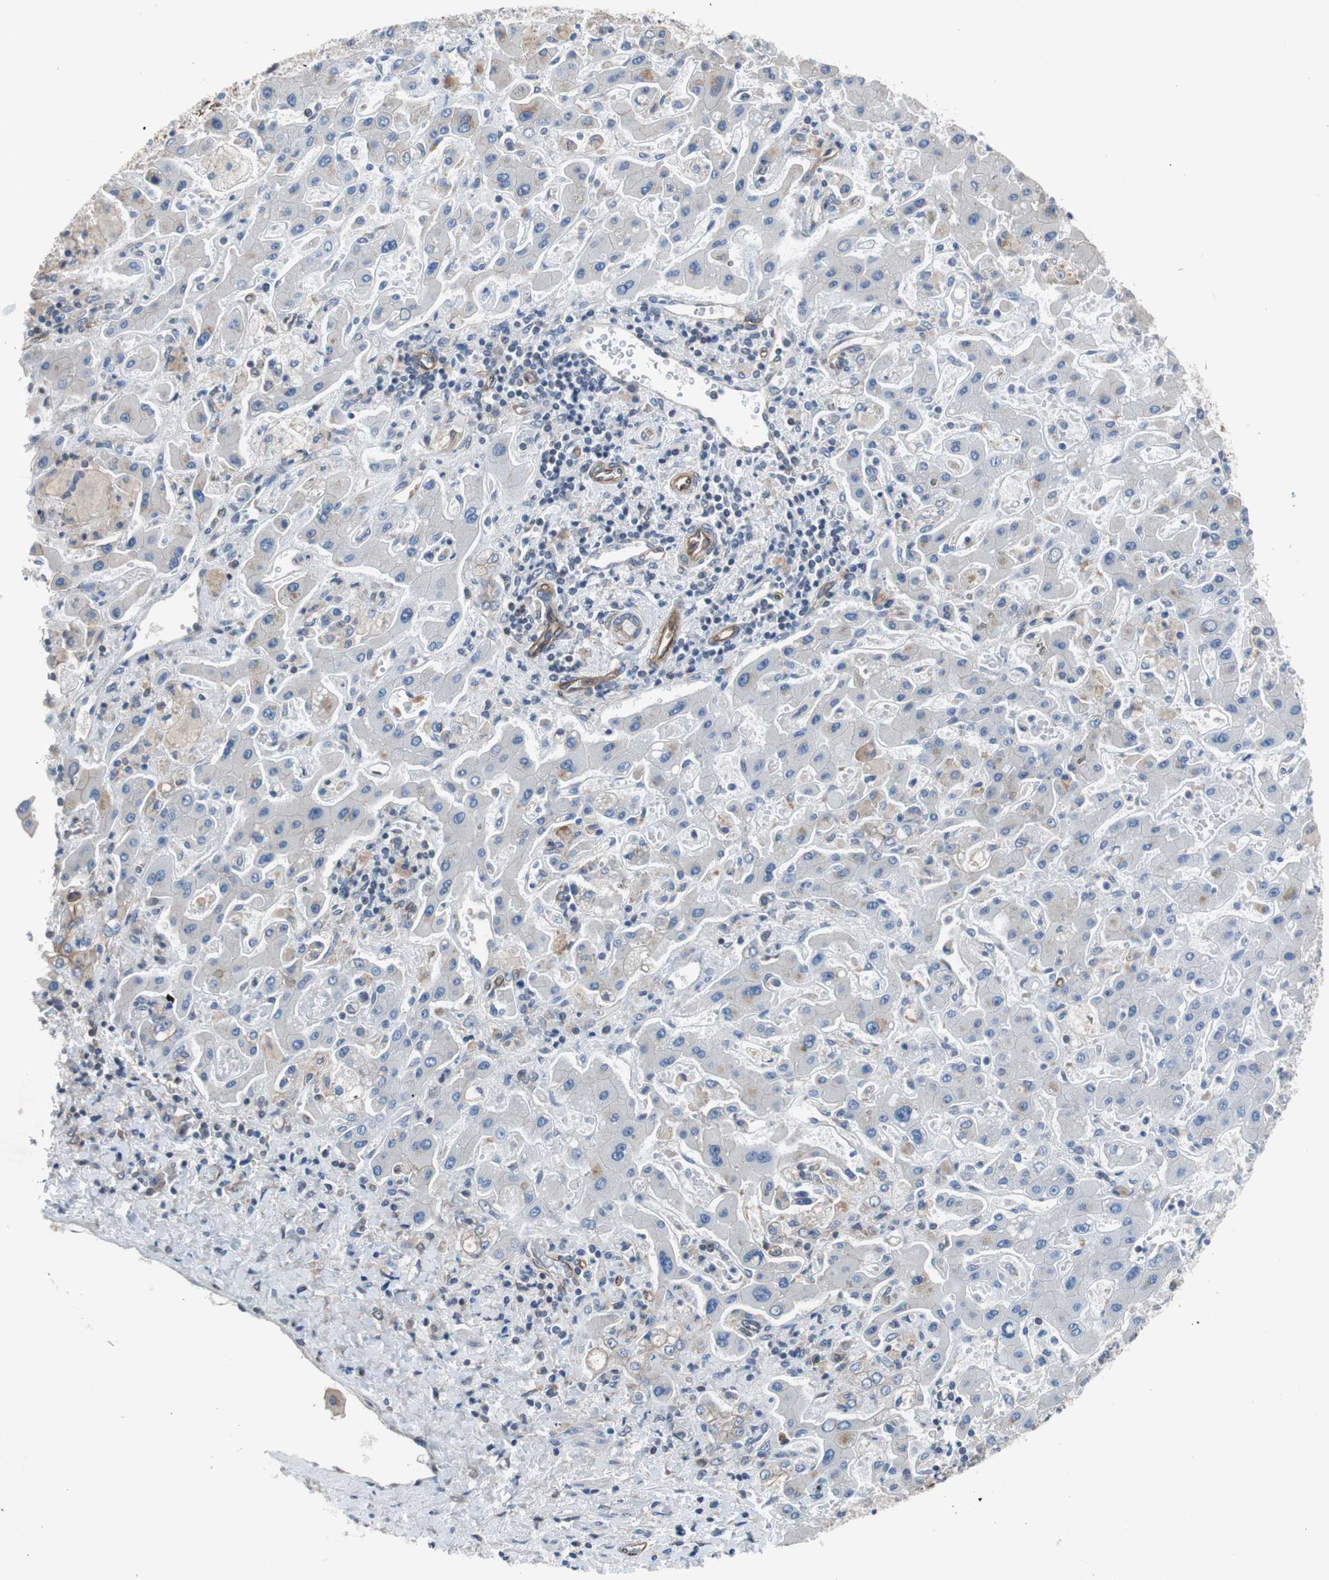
{"staining": {"intensity": "weak", "quantity": "<25%", "location": "cytoplasmic/membranous"}, "tissue": "liver cancer", "cell_type": "Tumor cells", "image_type": "cancer", "snomed": [{"axis": "morphology", "description": "Cholangiocarcinoma"}, {"axis": "topography", "description": "Liver"}], "caption": "This is an immunohistochemistry (IHC) photomicrograph of liver cancer (cholangiocarcinoma). There is no expression in tumor cells.", "gene": "KIF3B", "patient": {"sex": "male", "age": 50}}